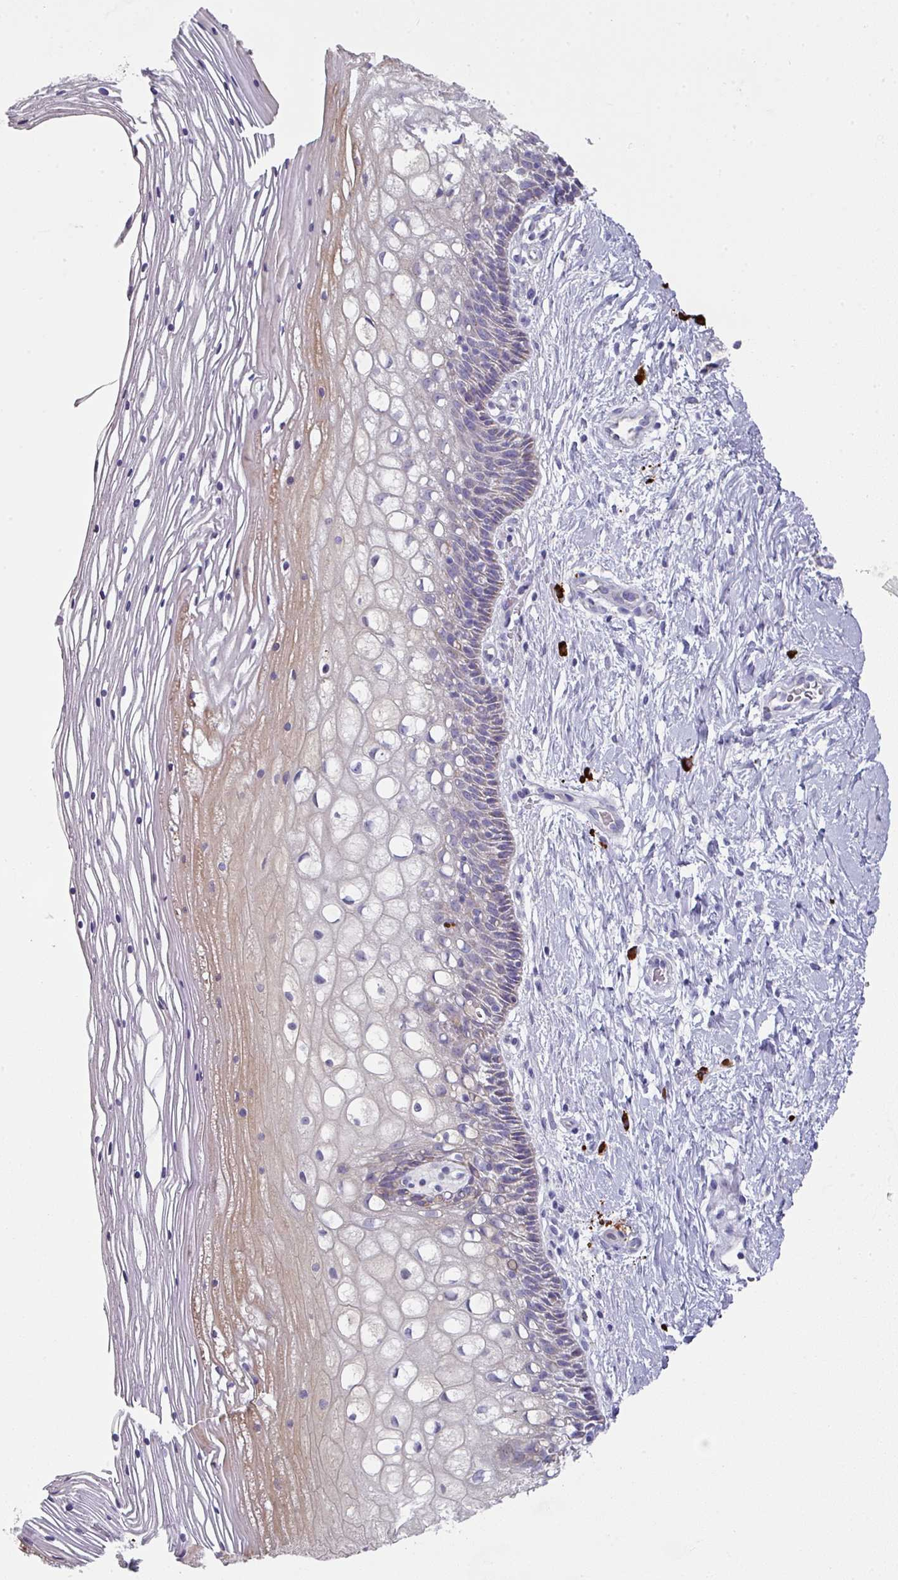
{"staining": {"intensity": "weak", "quantity": "<25%", "location": "cytoplasmic/membranous"}, "tissue": "cervix", "cell_type": "Glandular cells", "image_type": "normal", "snomed": [{"axis": "morphology", "description": "Normal tissue, NOS"}, {"axis": "topography", "description": "Cervix"}], "caption": "DAB (3,3'-diaminobenzidine) immunohistochemical staining of normal human cervix exhibits no significant staining in glandular cells. (Immunohistochemistry, brightfield microscopy, high magnification).", "gene": "IL4R", "patient": {"sex": "female", "age": 36}}